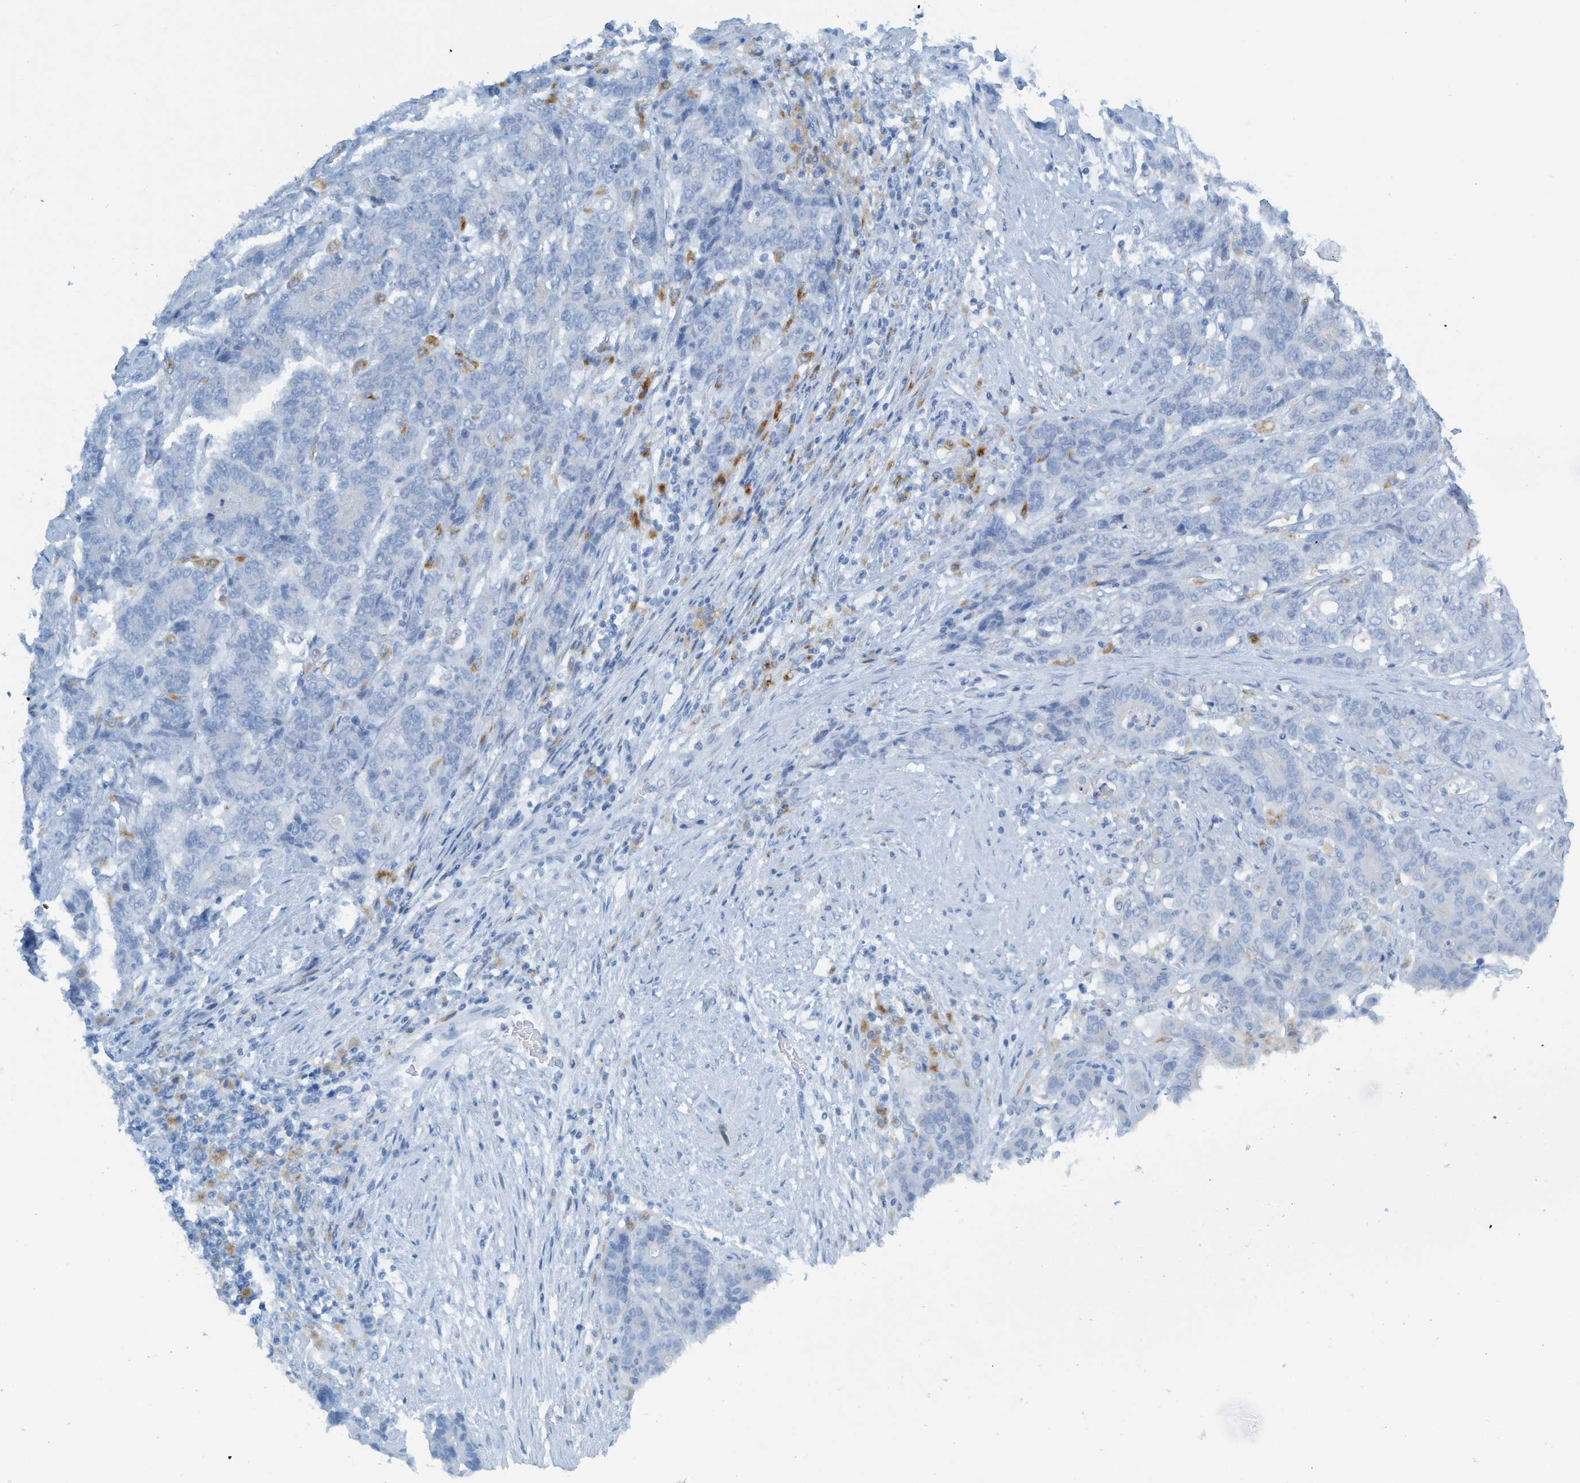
{"staining": {"intensity": "negative", "quantity": "none", "location": "none"}, "tissue": "stomach cancer", "cell_type": "Tumor cells", "image_type": "cancer", "snomed": [{"axis": "morphology", "description": "Adenocarcinoma, NOS"}, {"axis": "topography", "description": "Stomach"}], "caption": "Protein analysis of stomach cancer (adenocarcinoma) exhibits no significant positivity in tumor cells.", "gene": "C21orf62", "patient": {"sex": "female", "age": 73}}